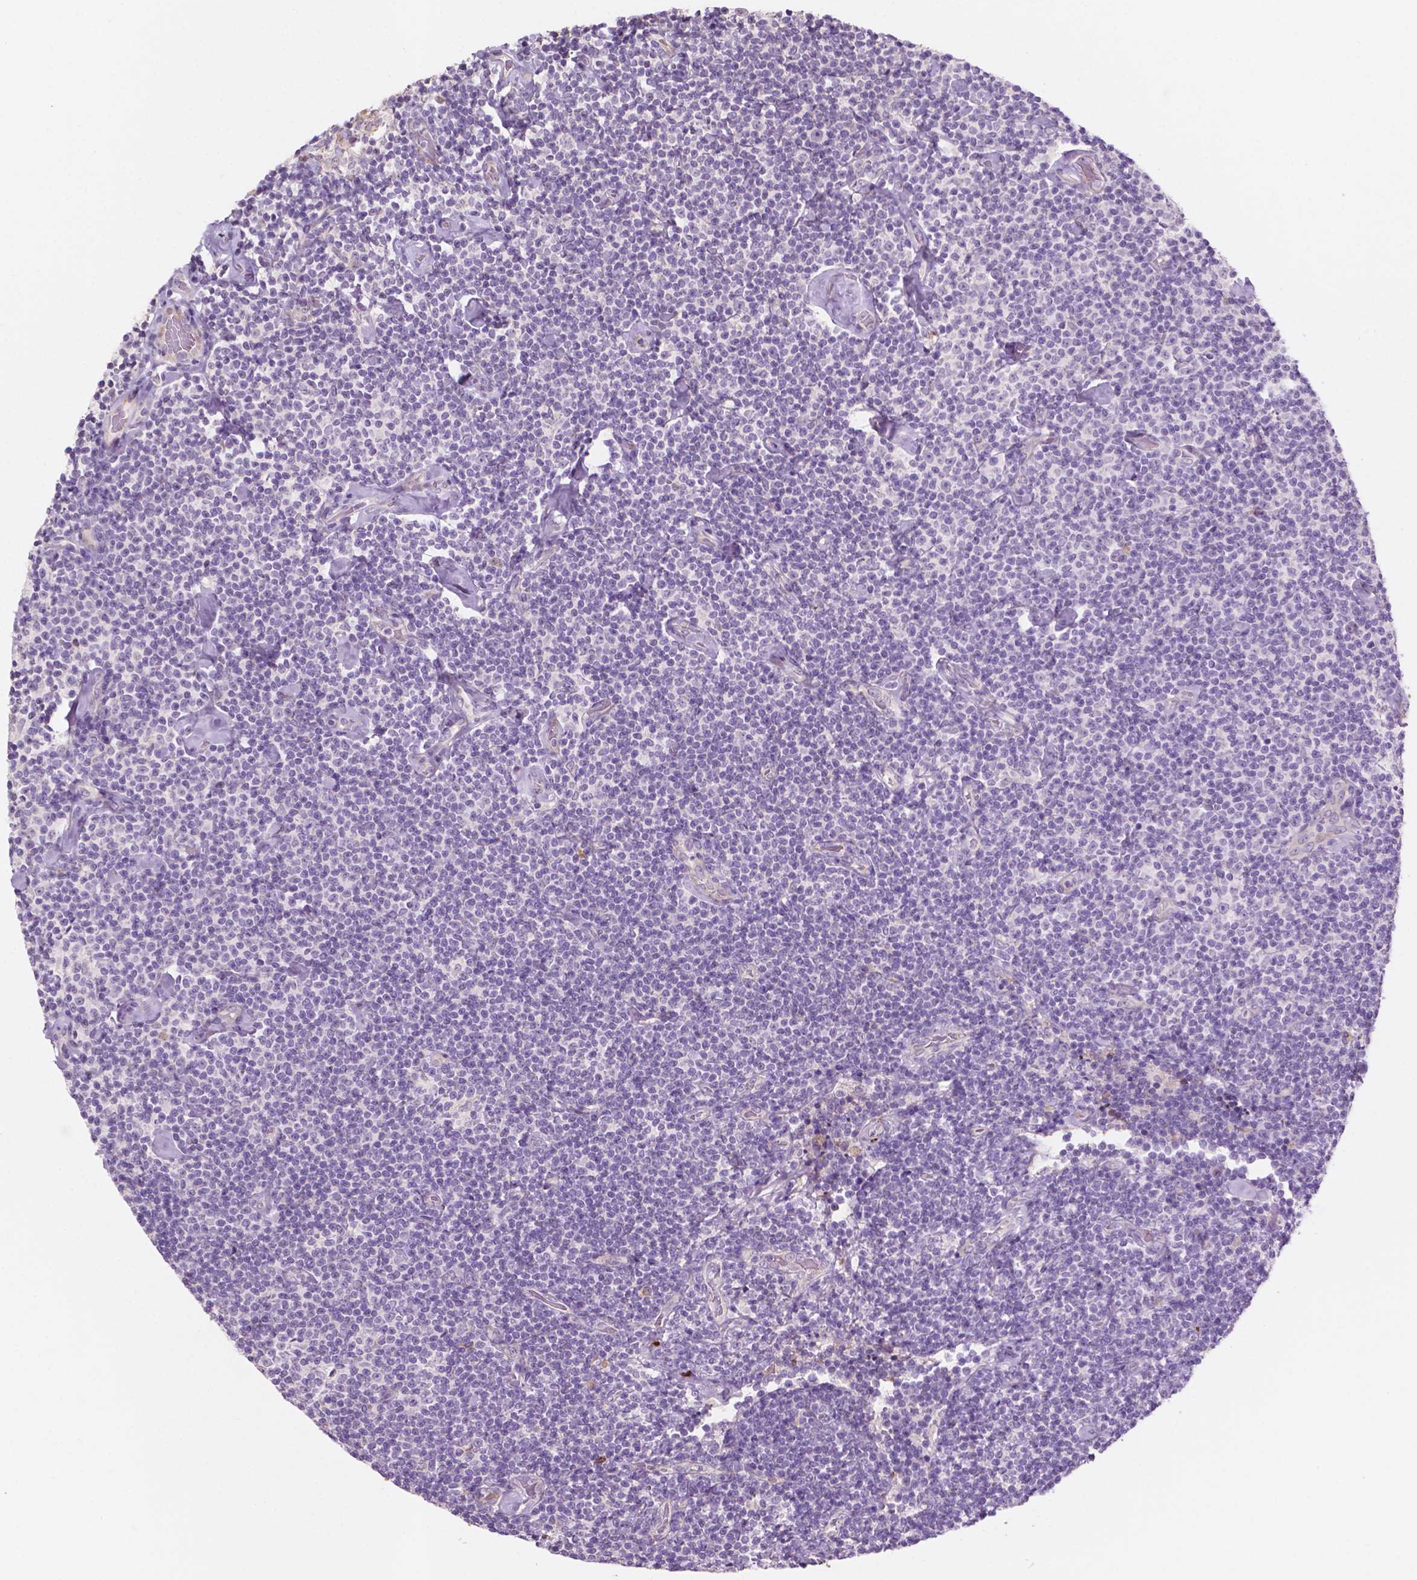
{"staining": {"intensity": "negative", "quantity": "none", "location": "none"}, "tissue": "lymphoma", "cell_type": "Tumor cells", "image_type": "cancer", "snomed": [{"axis": "morphology", "description": "Malignant lymphoma, non-Hodgkin's type, Low grade"}, {"axis": "topography", "description": "Lymph node"}], "caption": "There is no significant staining in tumor cells of low-grade malignant lymphoma, non-Hodgkin's type.", "gene": "LRP1B", "patient": {"sex": "male", "age": 81}}